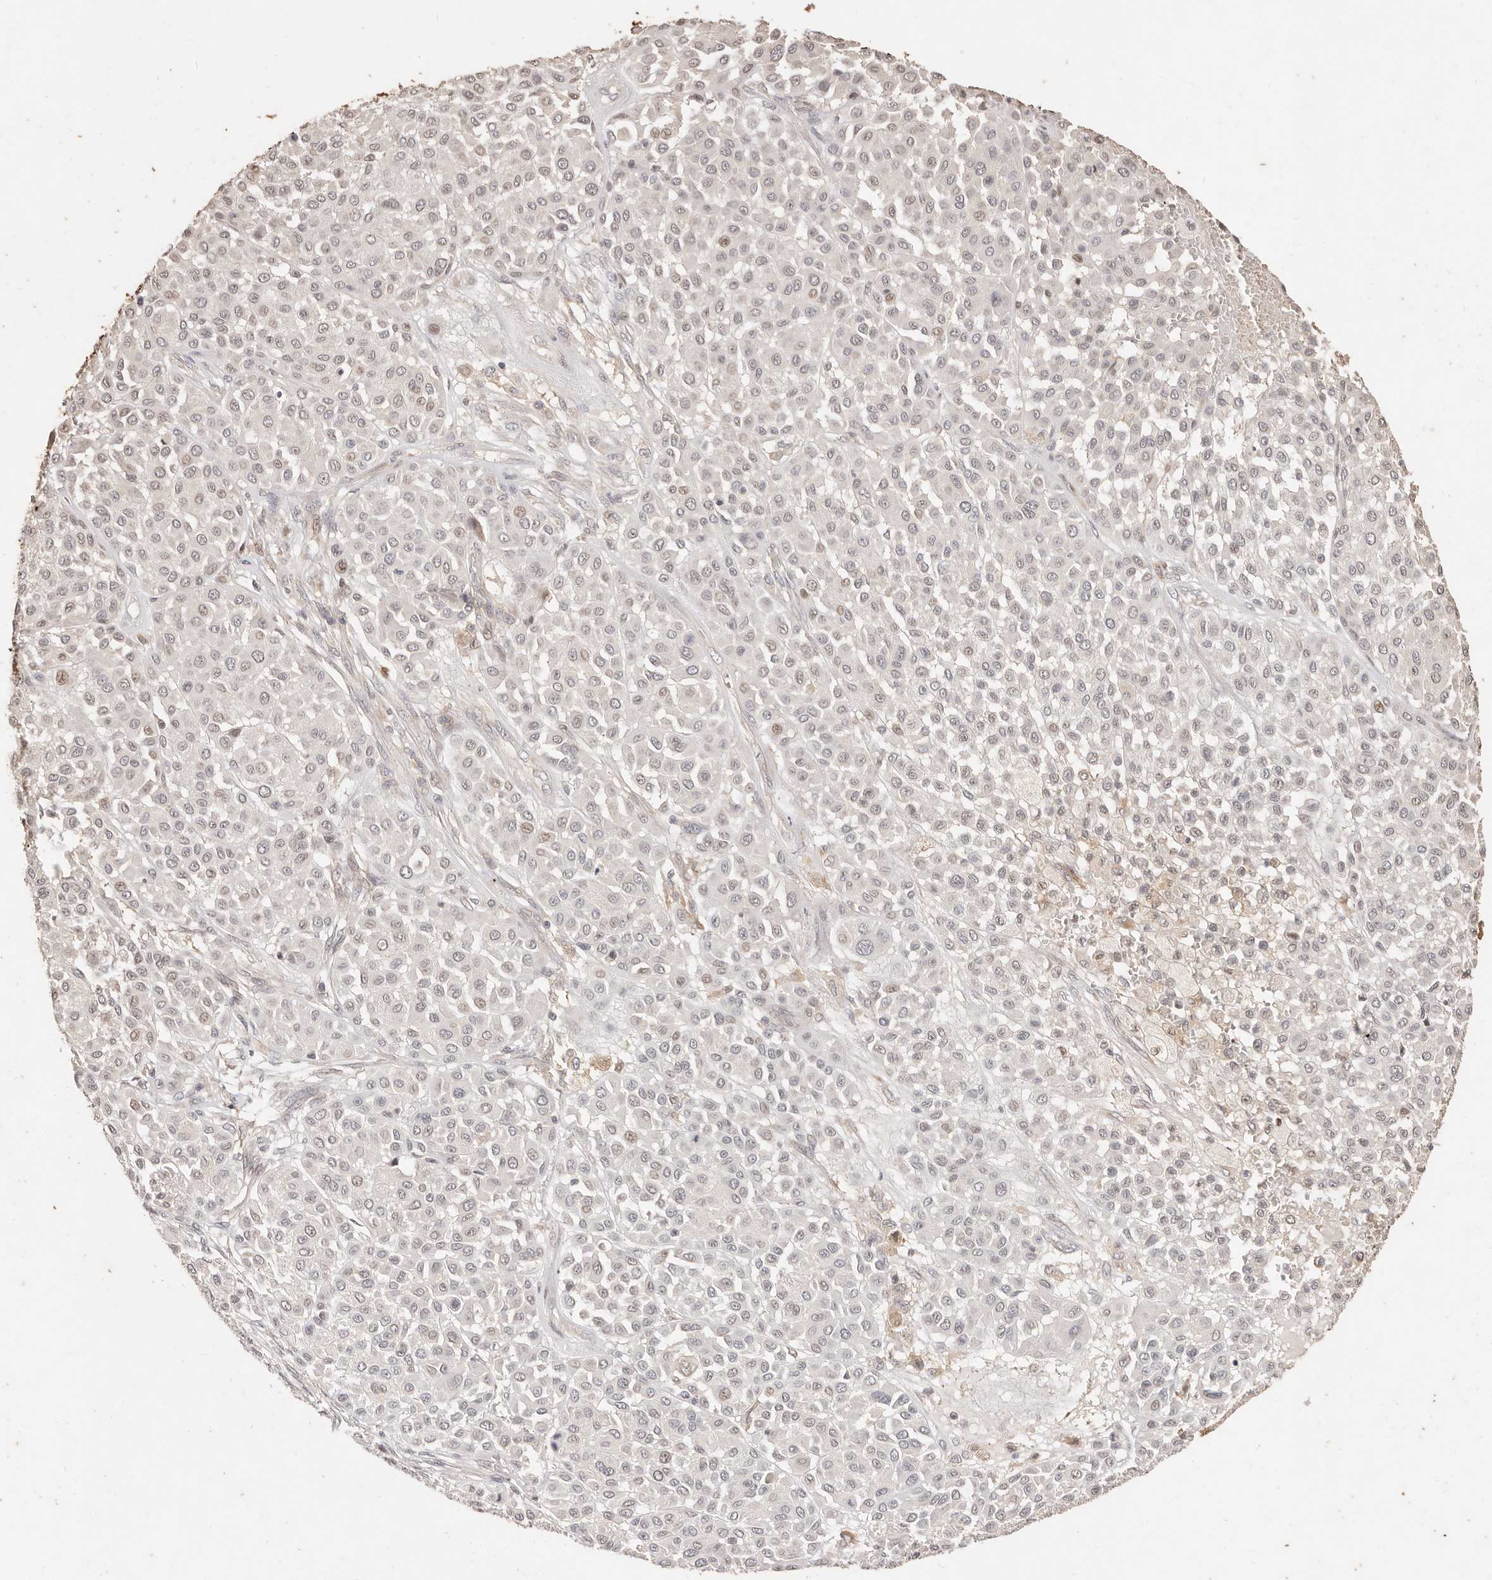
{"staining": {"intensity": "negative", "quantity": "none", "location": "none"}, "tissue": "melanoma", "cell_type": "Tumor cells", "image_type": "cancer", "snomed": [{"axis": "morphology", "description": "Malignant melanoma, Metastatic site"}, {"axis": "topography", "description": "Soft tissue"}], "caption": "Immunohistochemical staining of malignant melanoma (metastatic site) reveals no significant staining in tumor cells.", "gene": "KIF9", "patient": {"sex": "male", "age": 41}}